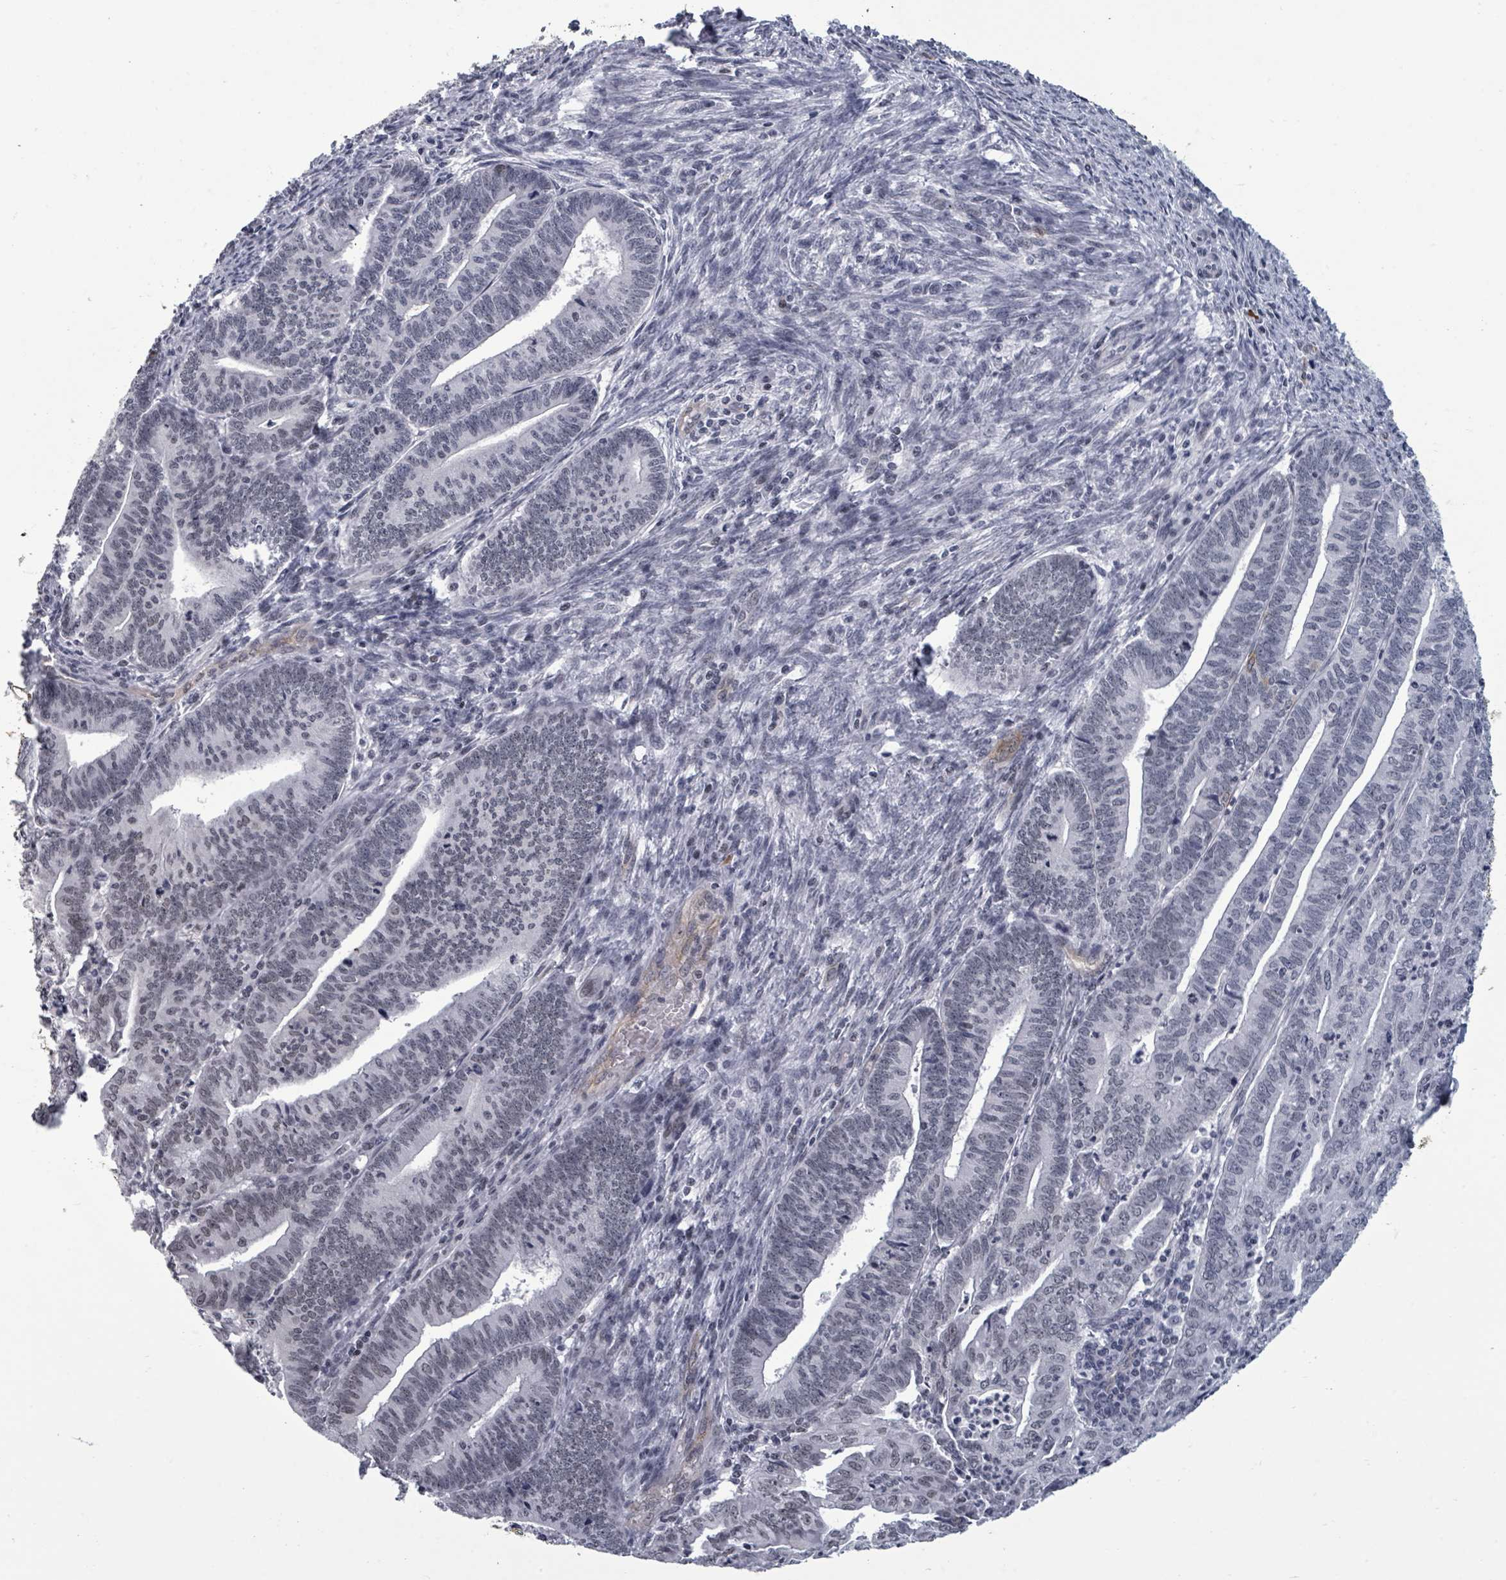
{"staining": {"intensity": "moderate", "quantity": "25%-75%", "location": "nuclear"}, "tissue": "endometrial cancer", "cell_type": "Tumor cells", "image_type": "cancer", "snomed": [{"axis": "morphology", "description": "Adenocarcinoma, NOS"}, {"axis": "topography", "description": "Endometrium"}], "caption": "IHC staining of endometrial cancer (adenocarcinoma), which reveals medium levels of moderate nuclear staining in about 25%-75% of tumor cells indicating moderate nuclear protein positivity. The staining was performed using DAB (brown) for protein detection and nuclei were counterstained in hematoxylin (blue).", "gene": "ERCC5", "patient": {"sex": "female", "age": 60}}